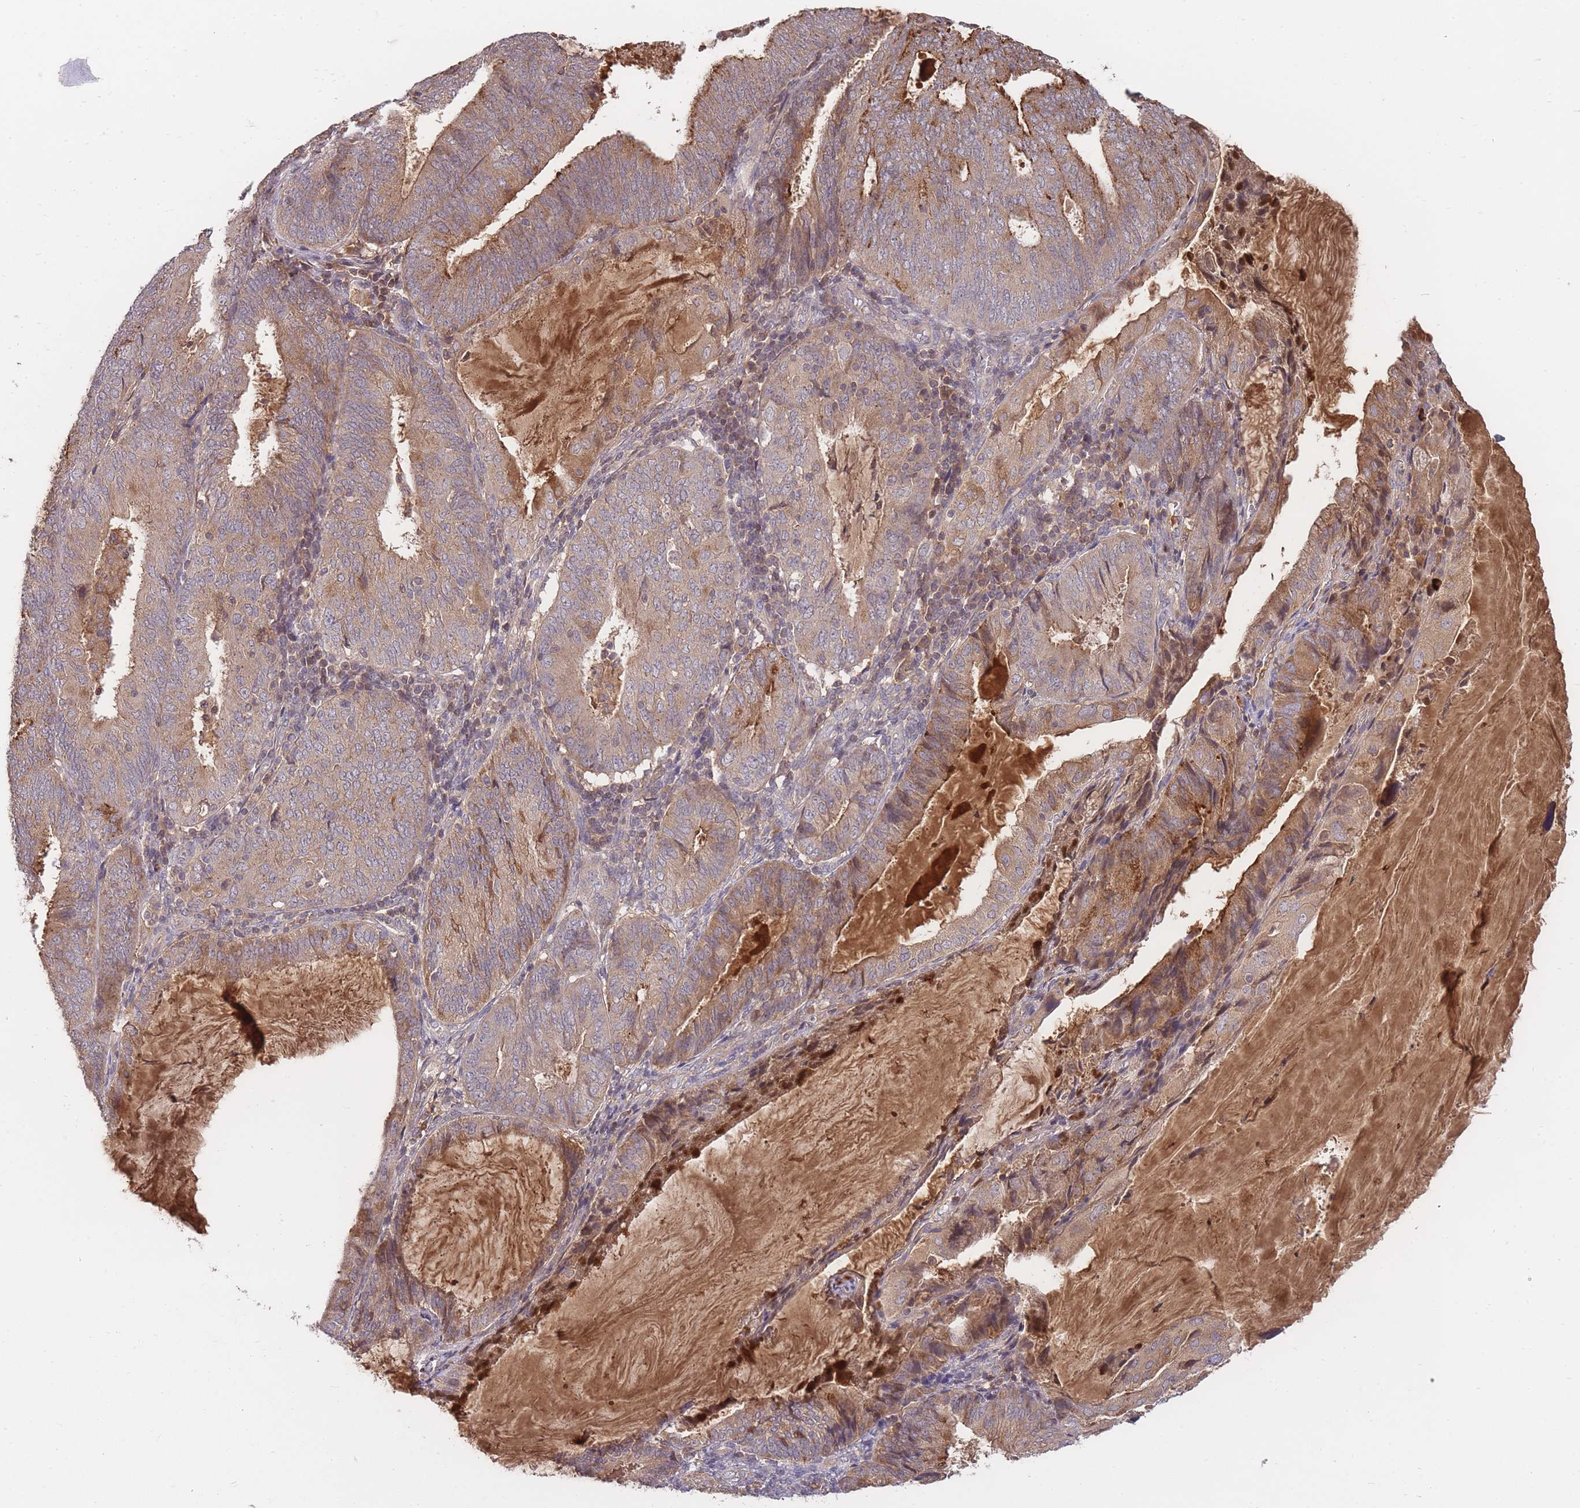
{"staining": {"intensity": "strong", "quantity": "25%-75%", "location": "cytoplasmic/membranous"}, "tissue": "endometrial cancer", "cell_type": "Tumor cells", "image_type": "cancer", "snomed": [{"axis": "morphology", "description": "Adenocarcinoma, NOS"}, {"axis": "topography", "description": "Endometrium"}], "caption": "A high amount of strong cytoplasmic/membranous expression is appreciated in about 25%-75% of tumor cells in endometrial cancer tissue.", "gene": "RALGDS", "patient": {"sex": "female", "age": 81}}